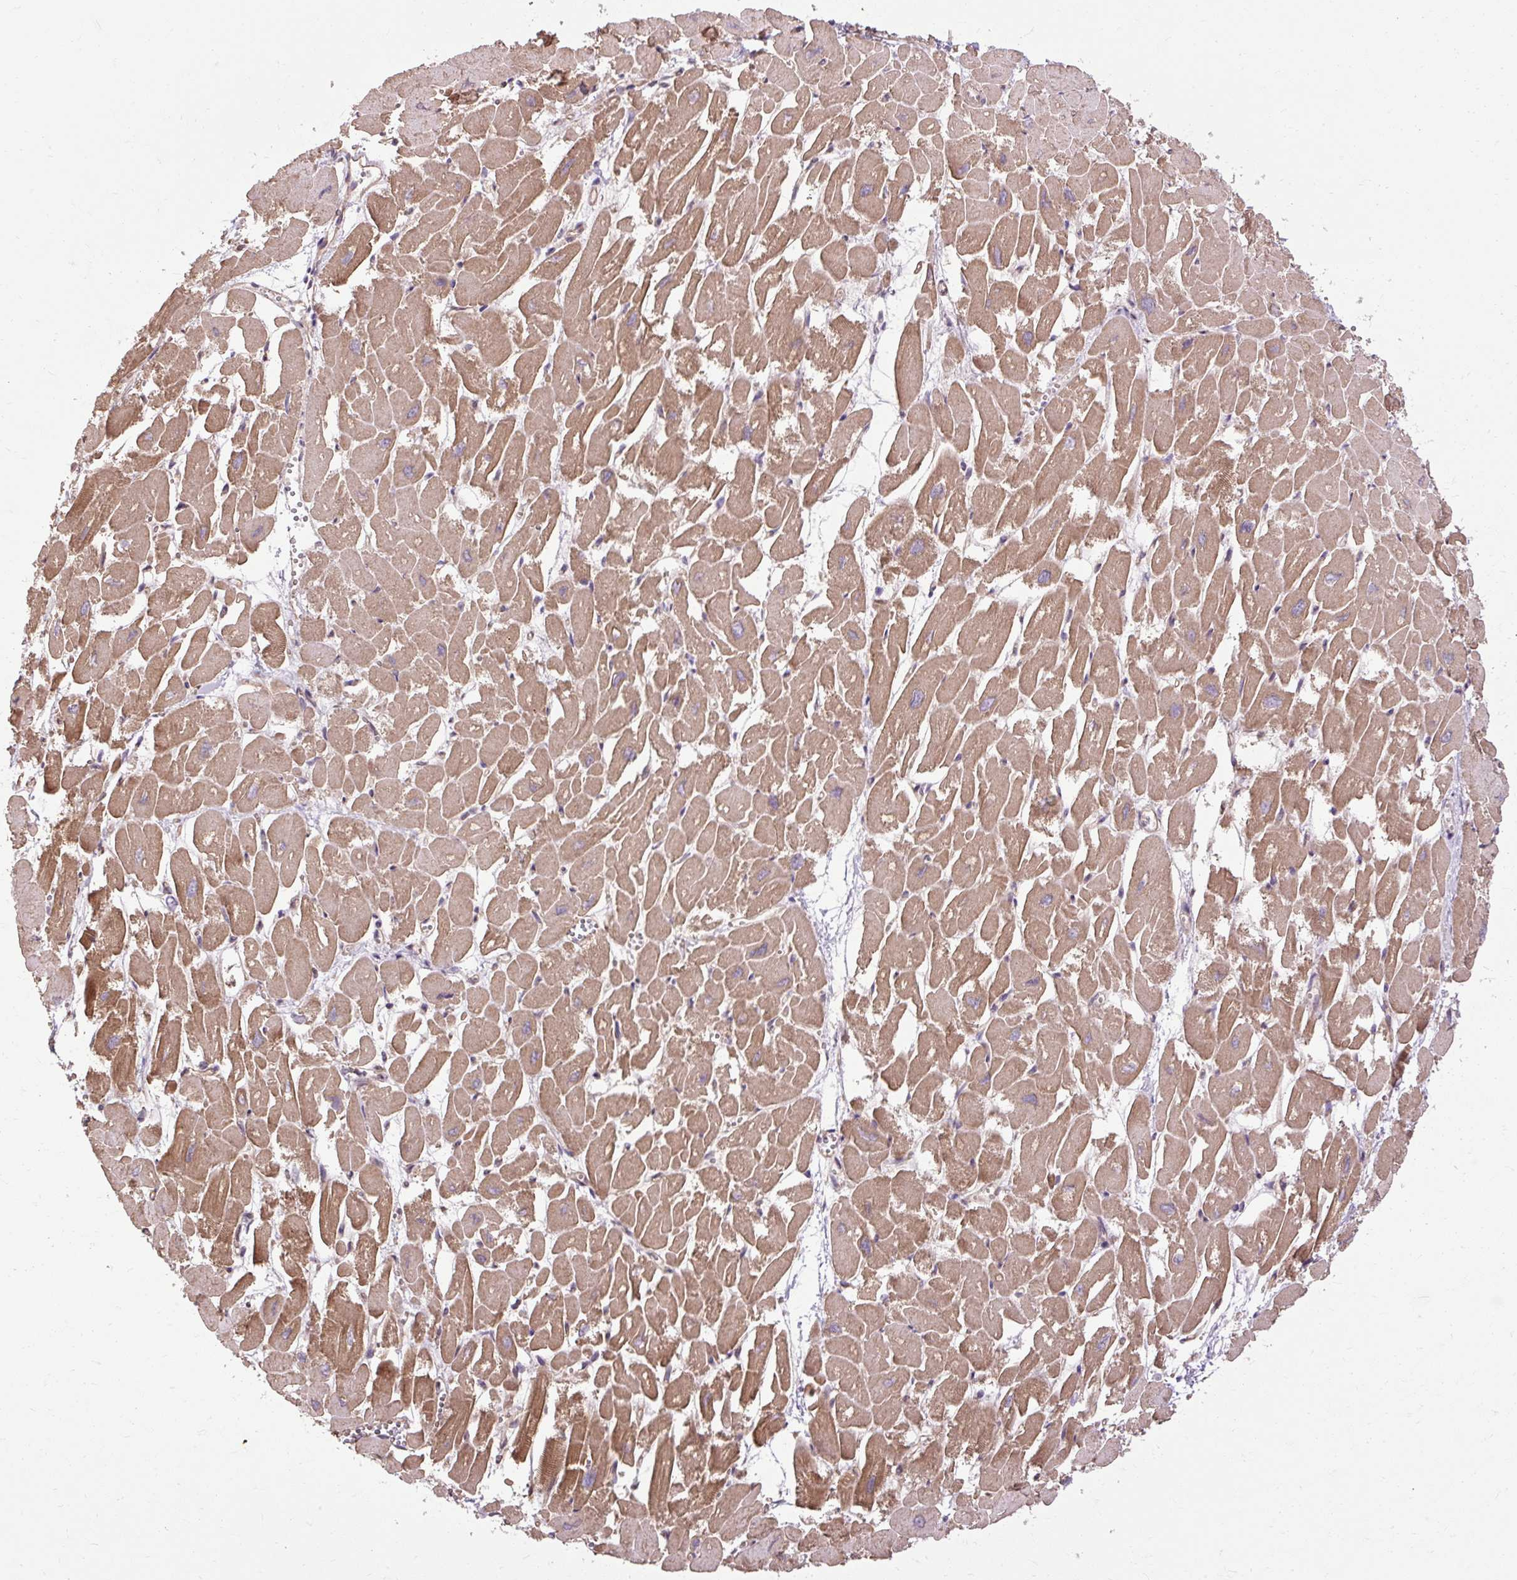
{"staining": {"intensity": "moderate", "quantity": ">75%", "location": "cytoplasmic/membranous"}, "tissue": "heart muscle", "cell_type": "Cardiomyocytes", "image_type": "normal", "snomed": [{"axis": "morphology", "description": "Normal tissue, NOS"}, {"axis": "topography", "description": "Heart"}], "caption": "Immunohistochemical staining of unremarkable heart muscle displays moderate cytoplasmic/membranous protein expression in approximately >75% of cardiomyocytes.", "gene": "FLRT1", "patient": {"sex": "male", "age": 54}}